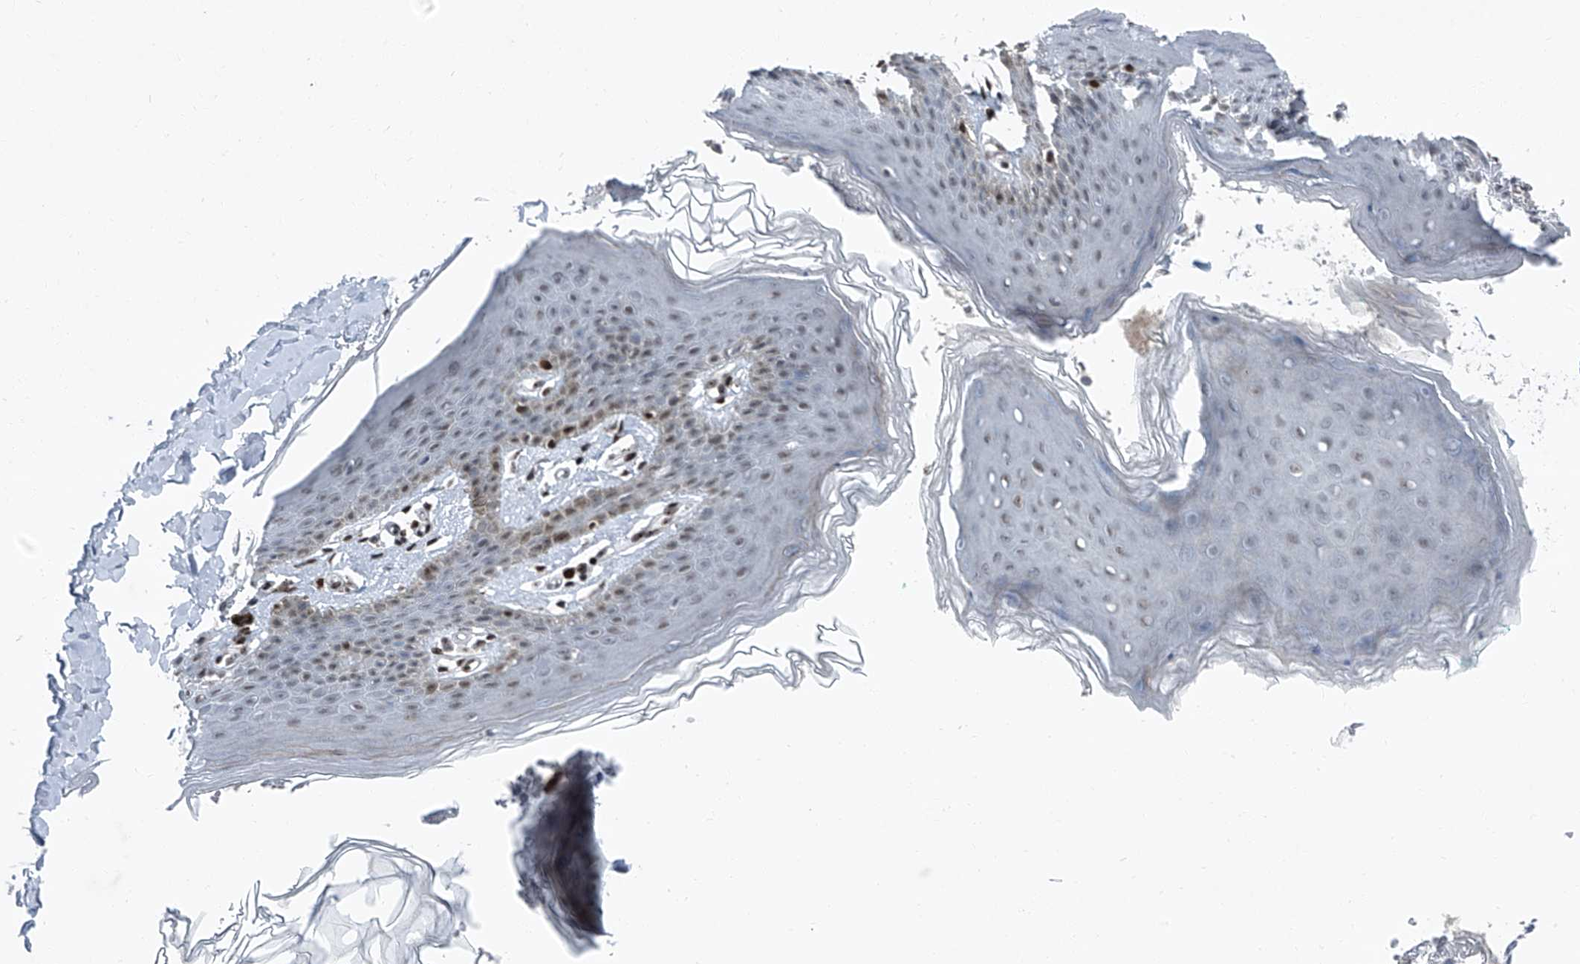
{"staining": {"intensity": "moderate", "quantity": "<25%", "location": "nuclear"}, "tissue": "skin", "cell_type": "Epidermal cells", "image_type": "normal", "snomed": [{"axis": "morphology", "description": "Normal tissue, NOS"}, {"axis": "topography", "description": "Vulva"}], "caption": "Immunohistochemistry (DAB (3,3'-diaminobenzidine)) staining of unremarkable human skin shows moderate nuclear protein staining in about <25% of epidermal cells.", "gene": "BMI1", "patient": {"sex": "female", "age": 66}}